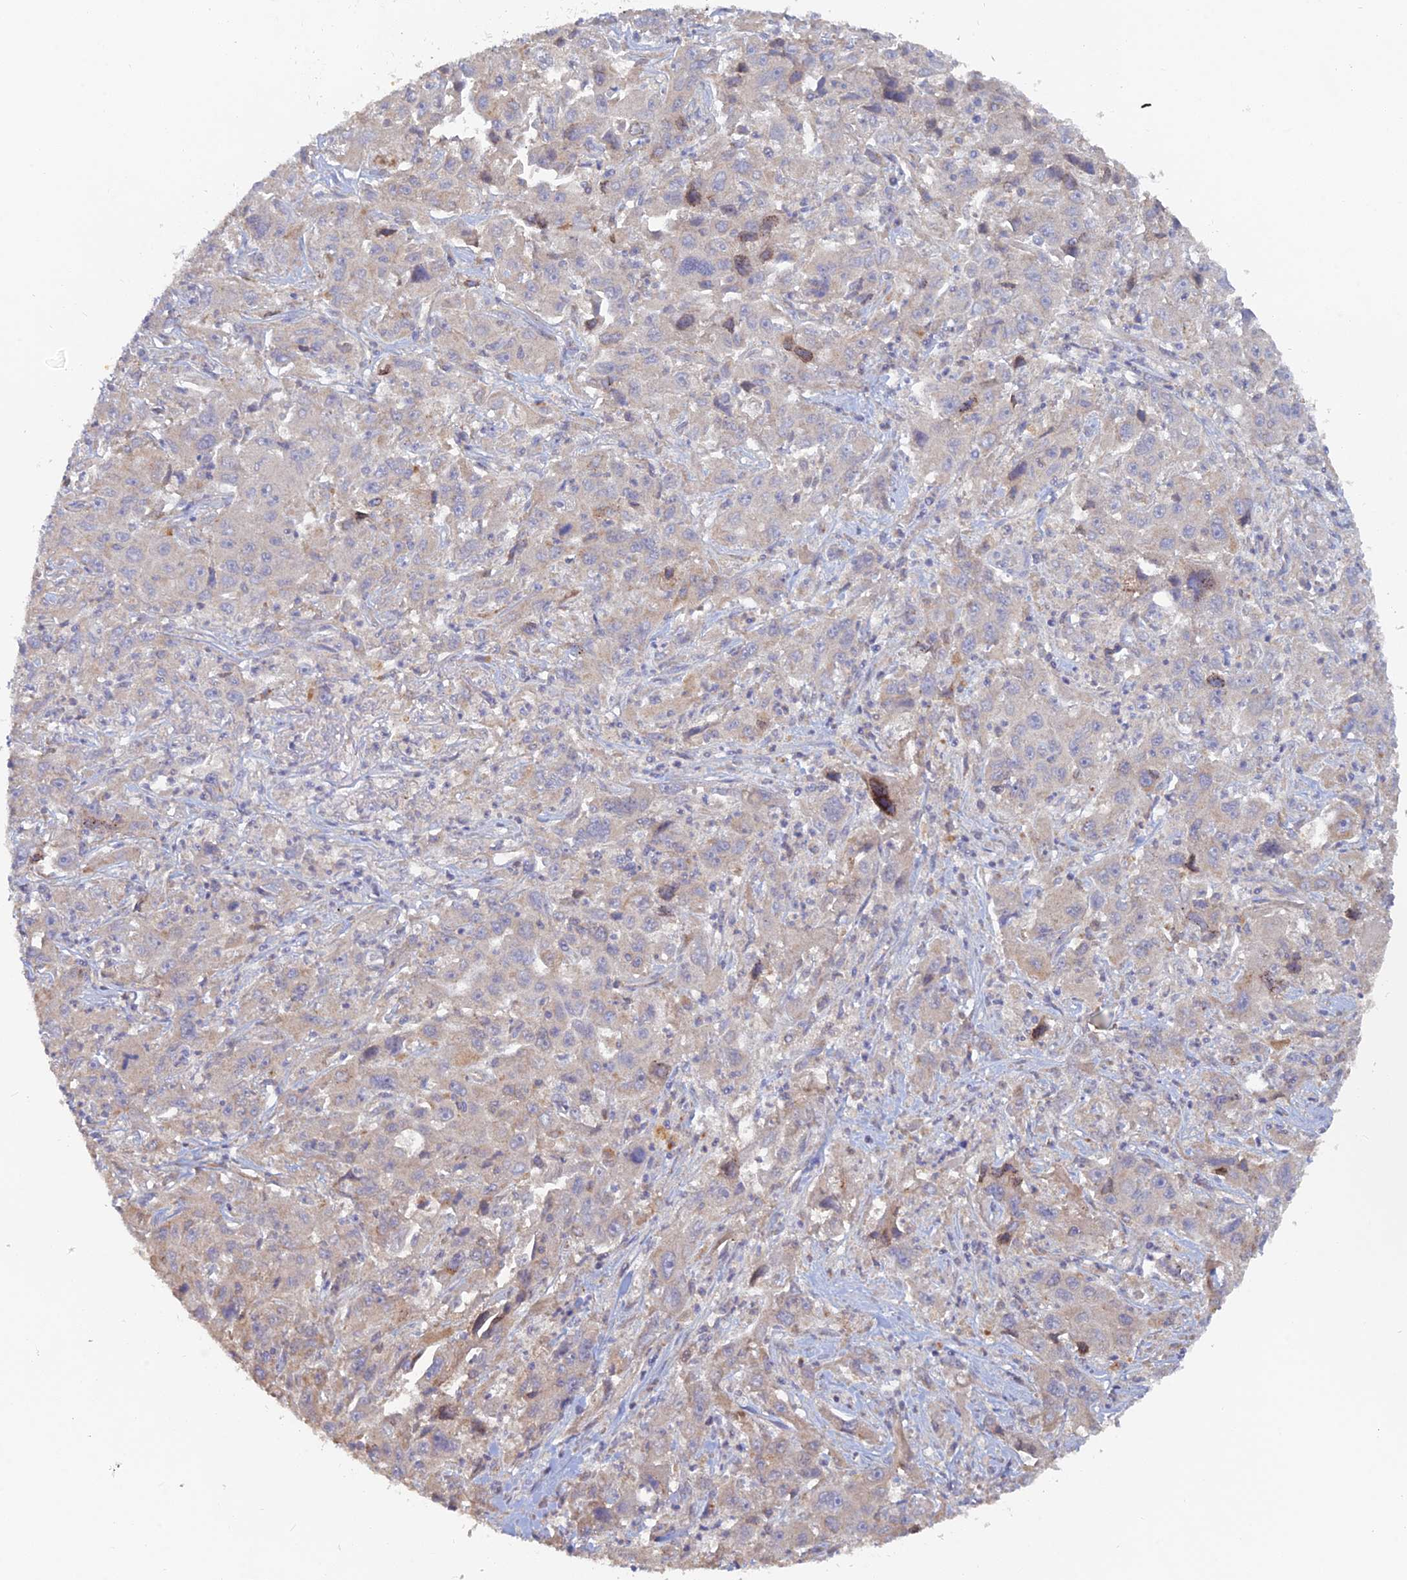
{"staining": {"intensity": "weak", "quantity": "25%-75%", "location": "cytoplasmic/membranous"}, "tissue": "liver cancer", "cell_type": "Tumor cells", "image_type": "cancer", "snomed": [{"axis": "morphology", "description": "Carcinoma, Hepatocellular, NOS"}, {"axis": "topography", "description": "Liver"}], "caption": "This is an image of IHC staining of liver hepatocellular carcinoma, which shows weak positivity in the cytoplasmic/membranous of tumor cells.", "gene": "ARRDC1", "patient": {"sex": "male", "age": 63}}